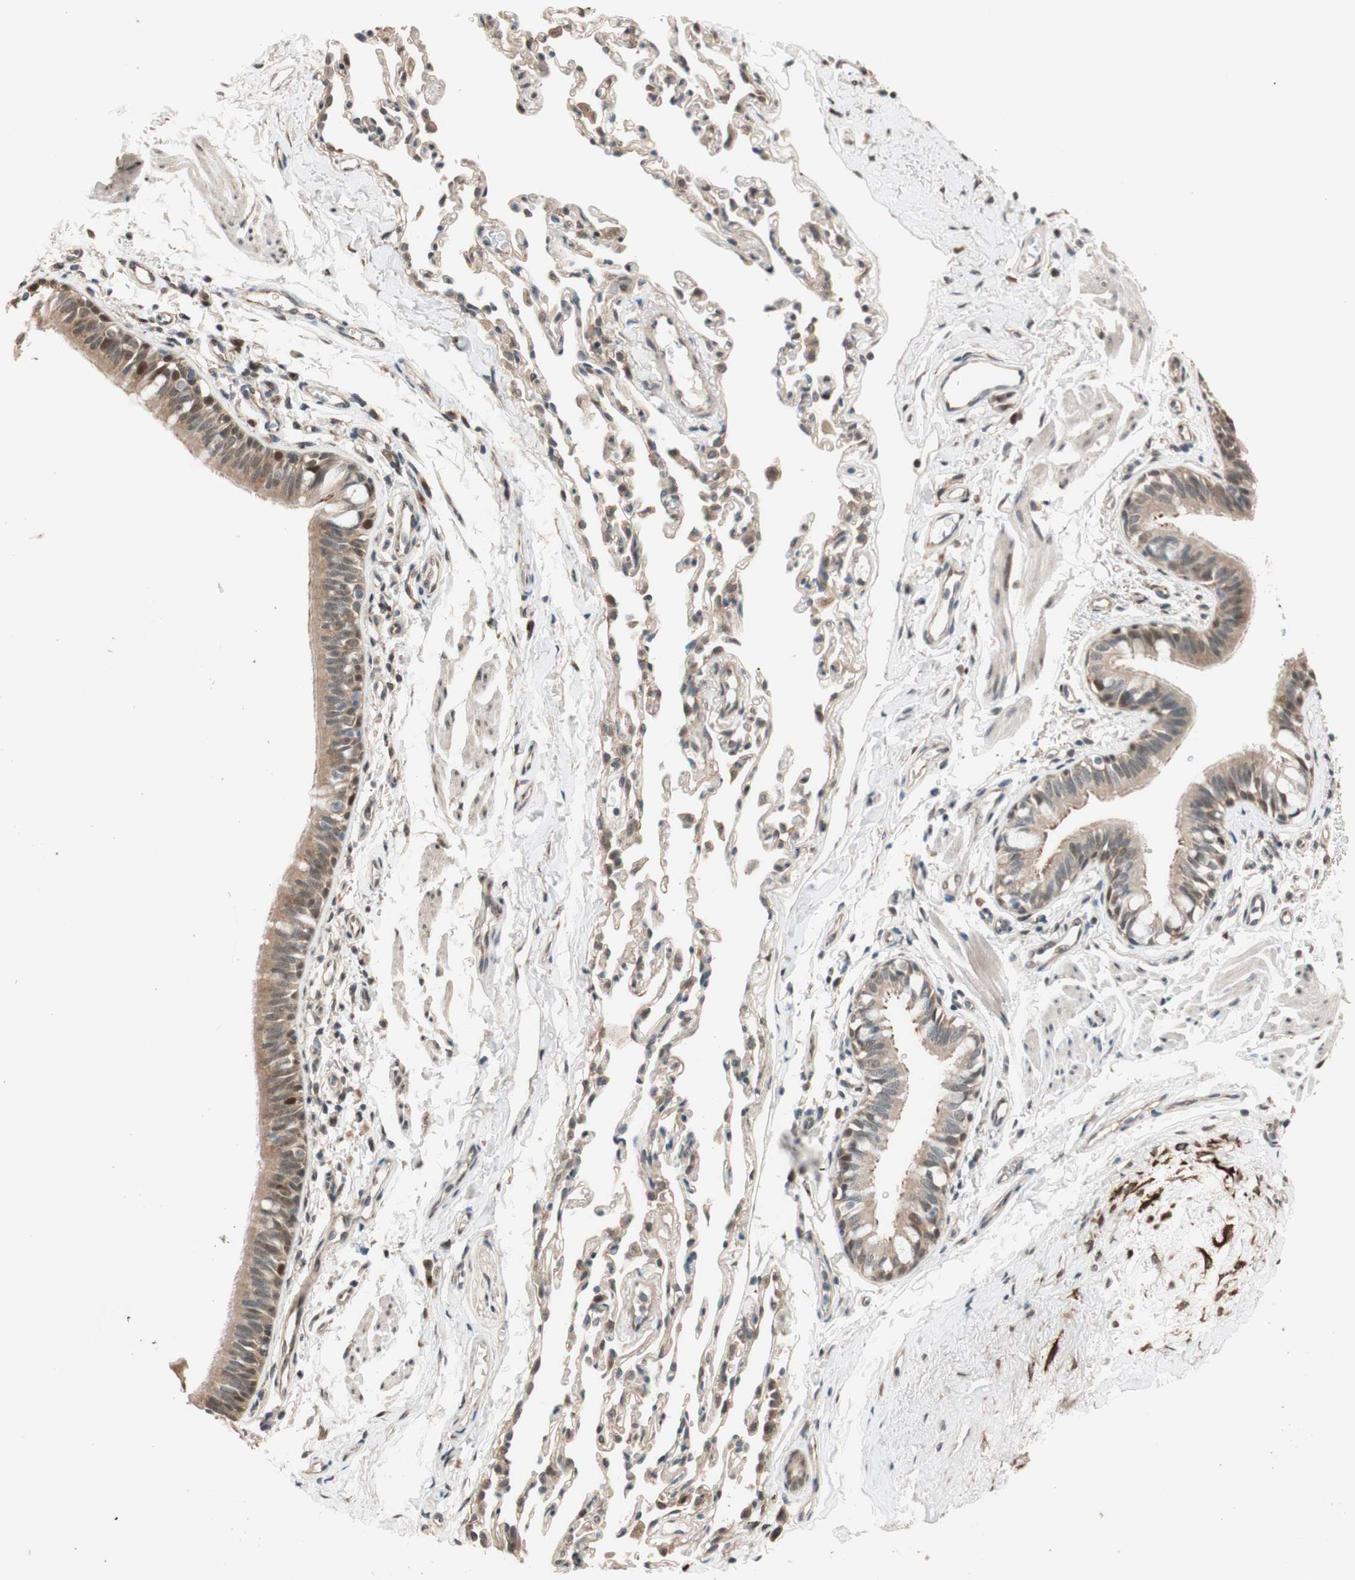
{"staining": {"intensity": "strong", "quantity": ">75%", "location": "cytoplasmic/membranous"}, "tissue": "bronchus", "cell_type": "Respiratory epithelial cells", "image_type": "normal", "snomed": [{"axis": "morphology", "description": "Normal tissue, NOS"}, {"axis": "topography", "description": "Bronchus"}, {"axis": "topography", "description": "Lung"}], "caption": "This histopathology image displays IHC staining of benign bronchus, with high strong cytoplasmic/membranous expression in about >75% of respiratory epithelial cells.", "gene": "CCNC", "patient": {"sex": "male", "age": 64}}